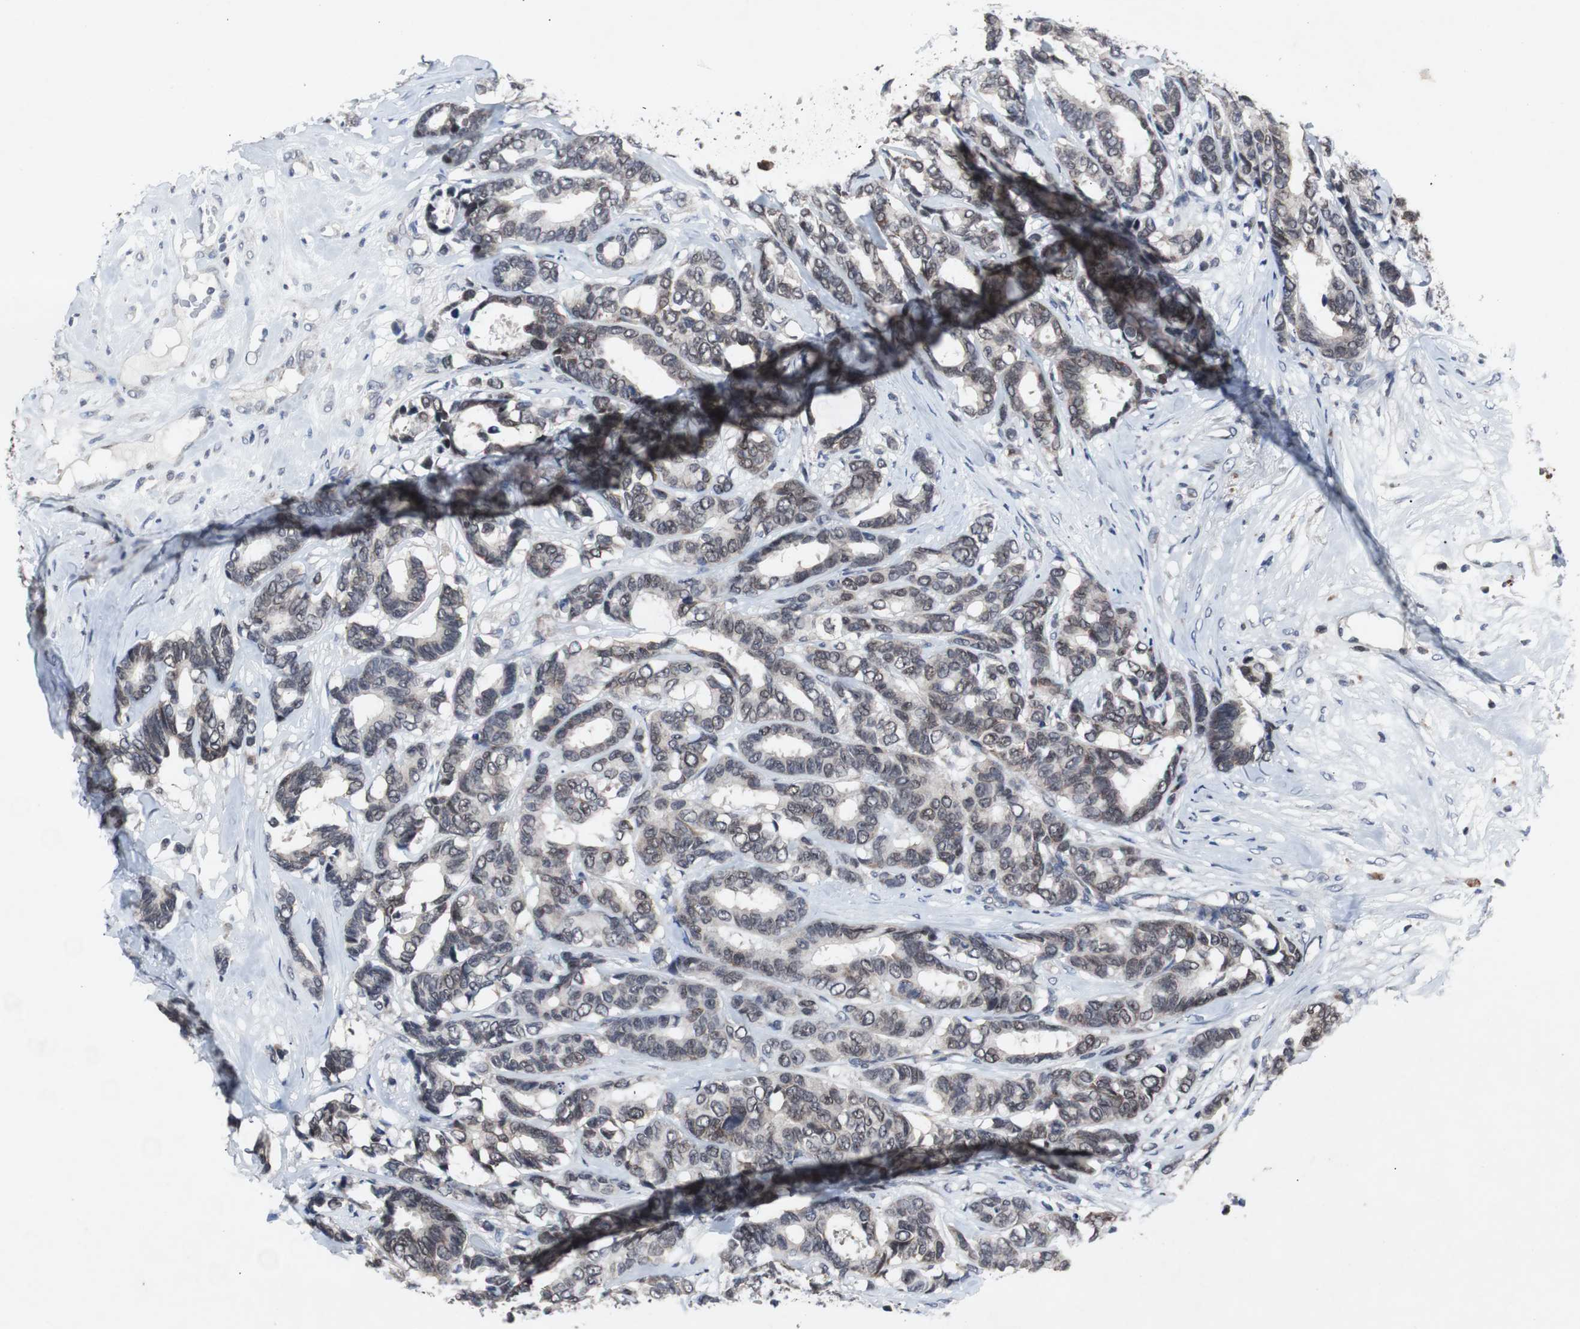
{"staining": {"intensity": "weak", "quantity": ">75%", "location": "nuclear"}, "tissue": "breast cancer", "cell_type": "Tumor cells", "image_type": "cancer", "snomed": [{"axis": "morphology", "description": "Duct carcinoma"}, {"axis": "topography", "description": "Breast"}], "caption": "Weak nuclear expression is present in approximately >75% of tumor cells in infiltrating ductal carcinoma (breast).", "gene": "RBM47", "patient": {"sex": "female", "age": 87}}